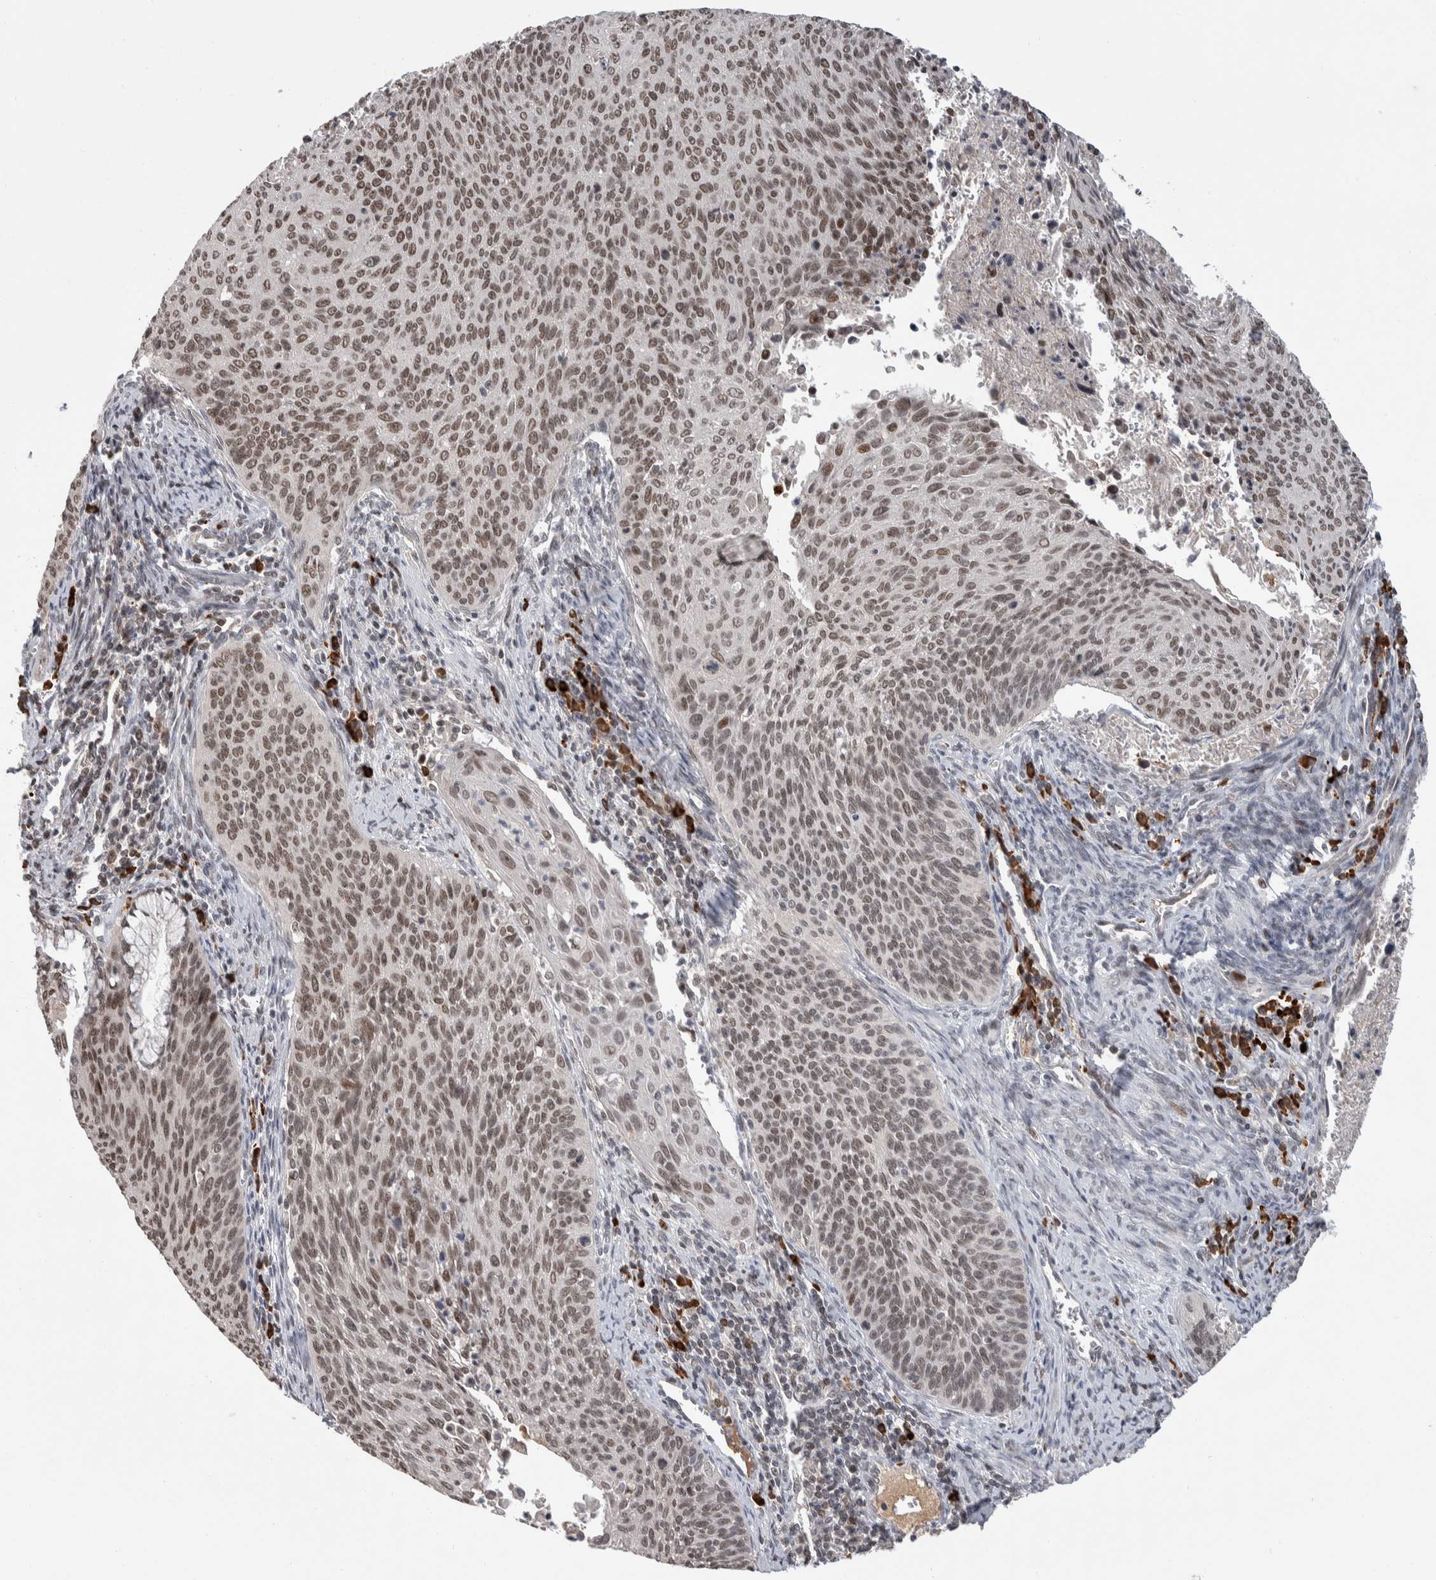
{"staining": {"intensity": "moderate", "quantity": ">75%", "location": "nuclear"}, "tissue": "cervical cancer", "cell_type": "Tumor cells", "image_type": "cancer", "snomed": [{"axis": "morphology", "description": "Squamous cell carcinoma, NOS"}, {"axis": "topography", "description": "Cervix"}], "caption": "Protein expression analysis of human squamous cell carcinoma (cervical) reveals moderate nuclear expression in approximately >75% of tumor cells.", "gene": "ZNF592", "patient": {"sex": "female", "age": 55}}